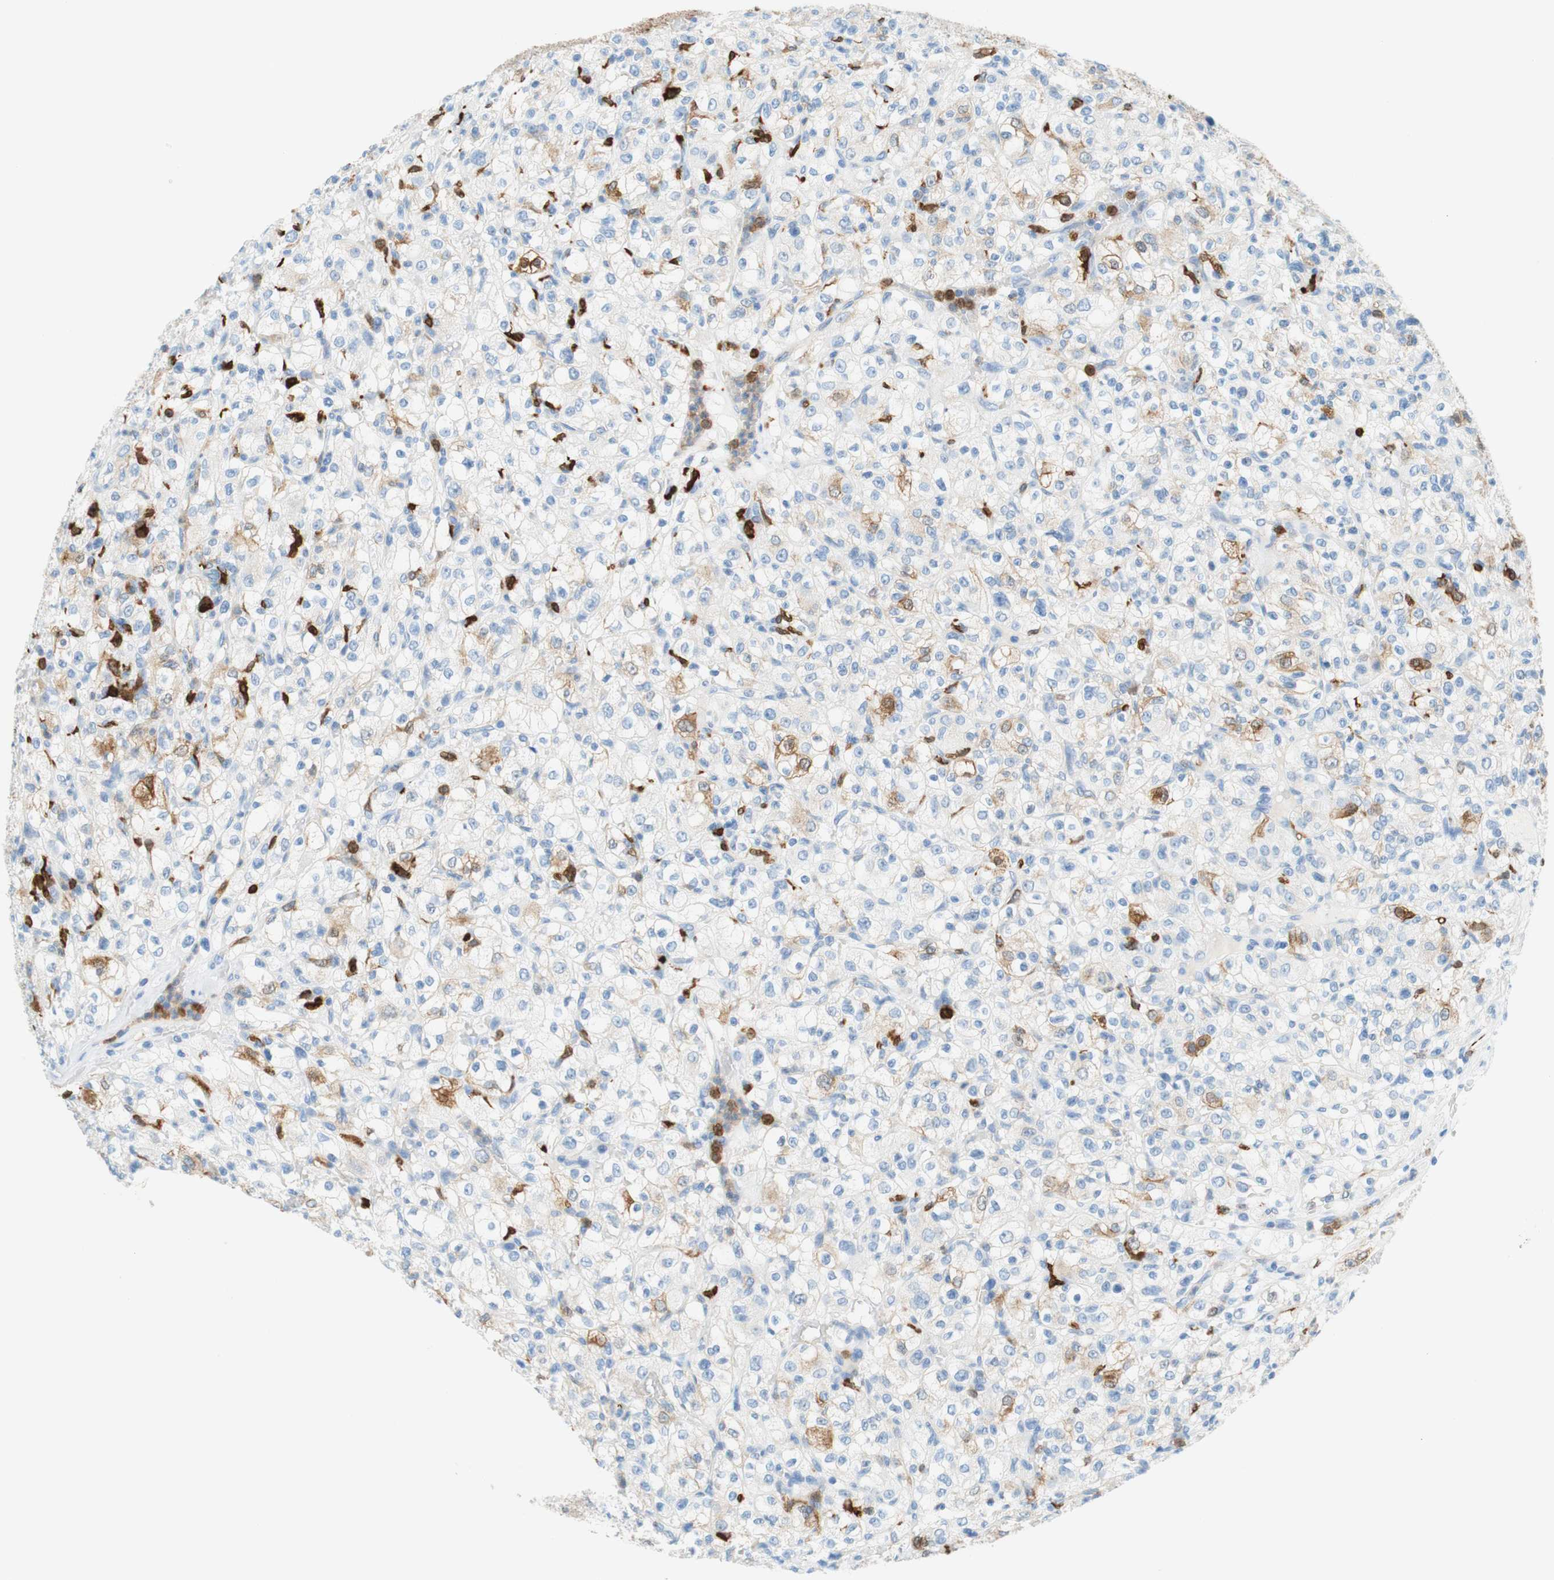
{"staining": {"intensity": "strong", "quantity": "<25%", "location": "nuclear"}, "tissue": "renal cancer", "cell_type": "Tumor cells", "image_type": "cancer", "snomed": [{"axis": "morphology", "description": "Normal tissue, NOS"}, {"axis": "morphology", "description": "Adenocarcinoma, NOS"}, {"axis": "topography", "description": "Kidney"}], "caption": "Protein expression analysis of renal cancer (adenocarcinoma) exhibits strong nuclear expression in about <25% of tumor cells.", "gene": "STMN1", "patient": {"sex": "female", "age": 72}}